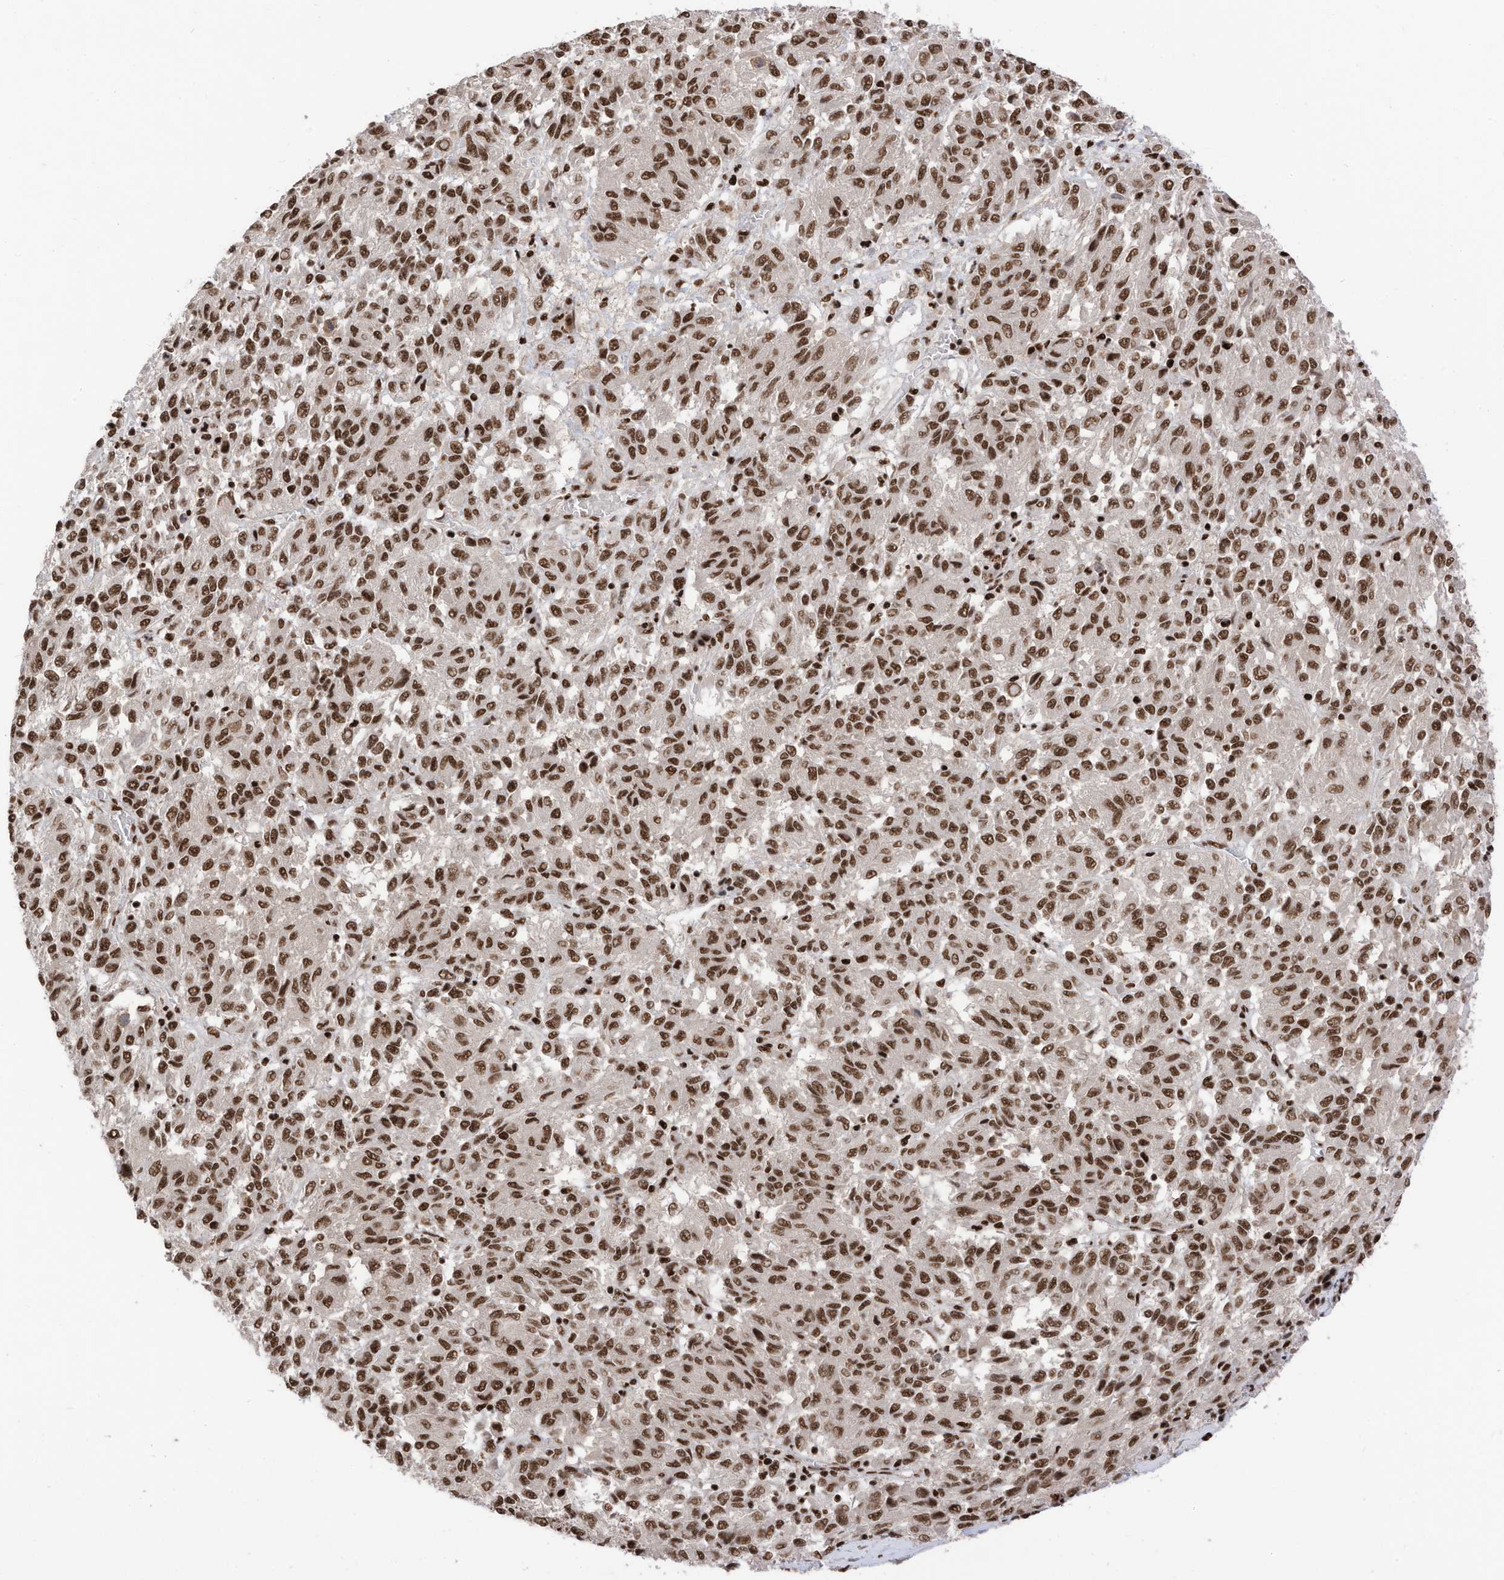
{"staining": {"intensity": "strong", "quantity": ">75%", "location": "nuclear"}, "tissue": "melanoma", "cell_type": "Tumor cells", "image_type": "cancer", "snomed": [{"axis": "morphology", "description": "Malignant melanoma, Metastatic site"}, {"axis": "topography", "description": "Lung"}], "caption": "Immunohistochemistry (IHC) micrograph of neoplastic tissue: human melanoma stained using immunohistochemistry exhibits high levels of strong protein expression localized specifically in the nuclear of tumor cells, appearing as a nuclear brown color.", "gene": "SF3A3", "patient": {"sex": "male", "age": 64}}